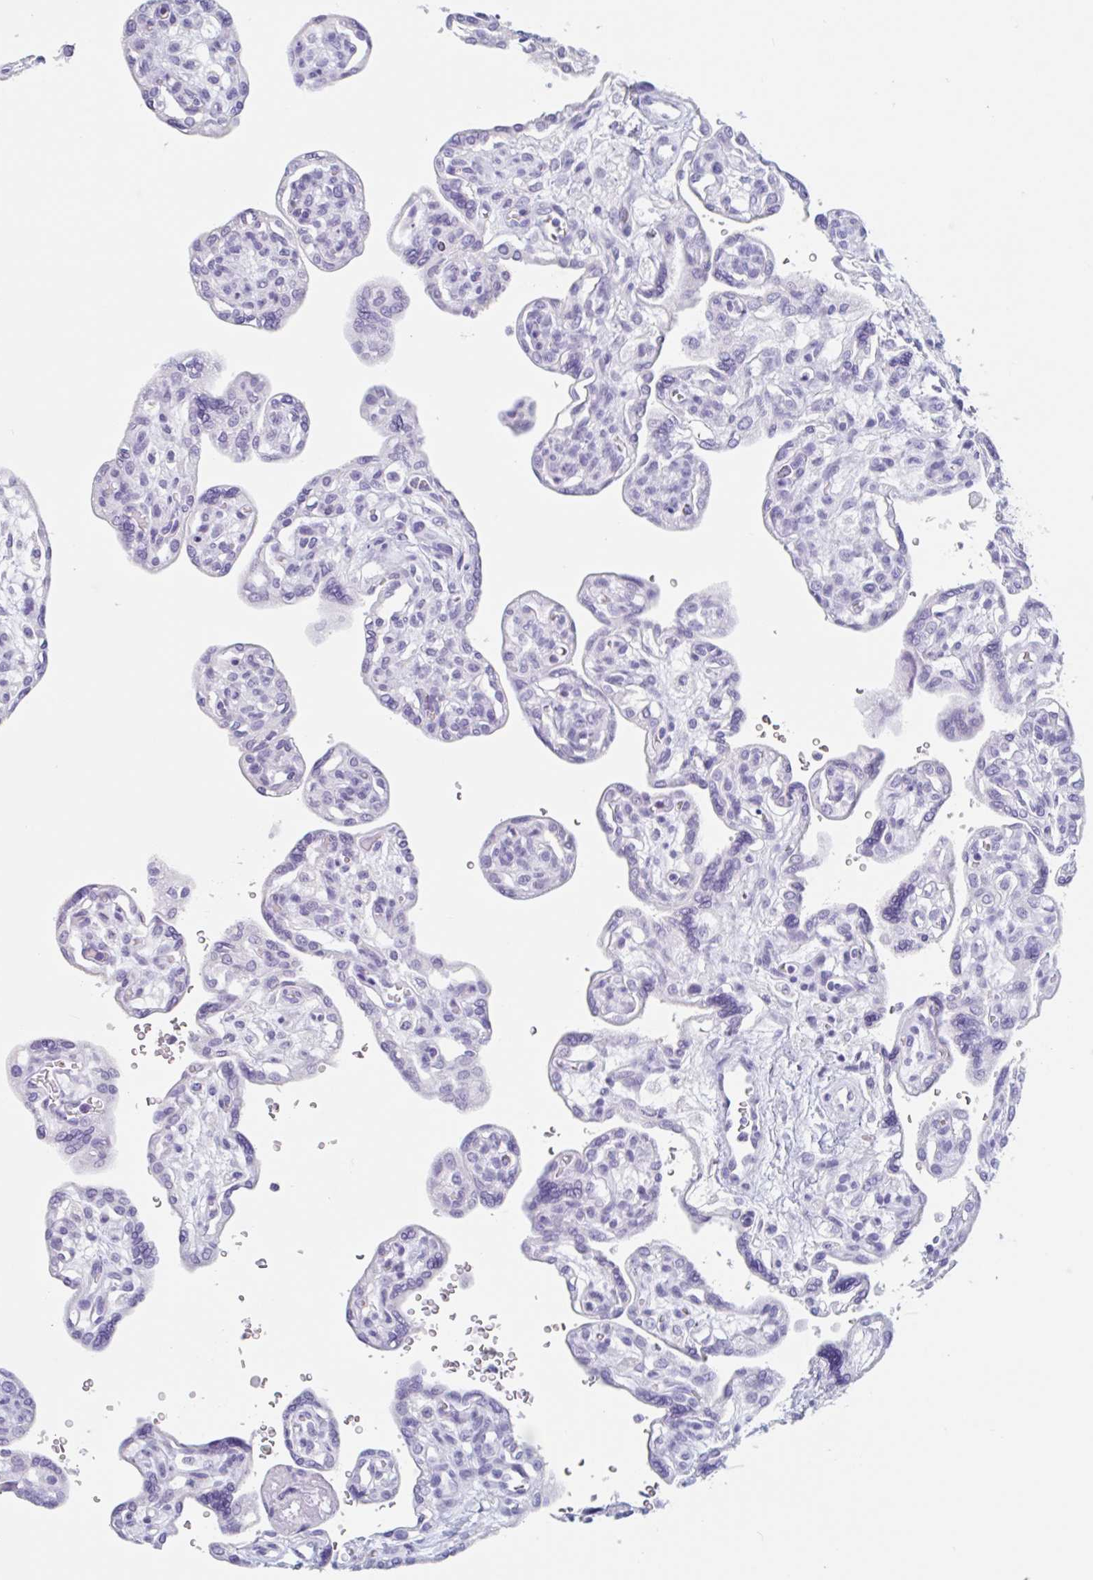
{"staining": {"intensity": "negative", "quantity": "none", "location": "none"}, "tissue": "placenta", "cell_type": "Decidual cells", "image_type": "normal", "snomed": [{"axis": "morphology", "description": "Normal tissue, NOS"}, {"axis": "topography", "description": "Placenta"}], "caption": "High power microscopy histopathology image of an IHC micrograph of normal placenta, revealing no significant positivity in decidual cells. Nuclei are stained in blue.", "gene": "EMC4", "patient": {"sex": "female", "age": 39}}